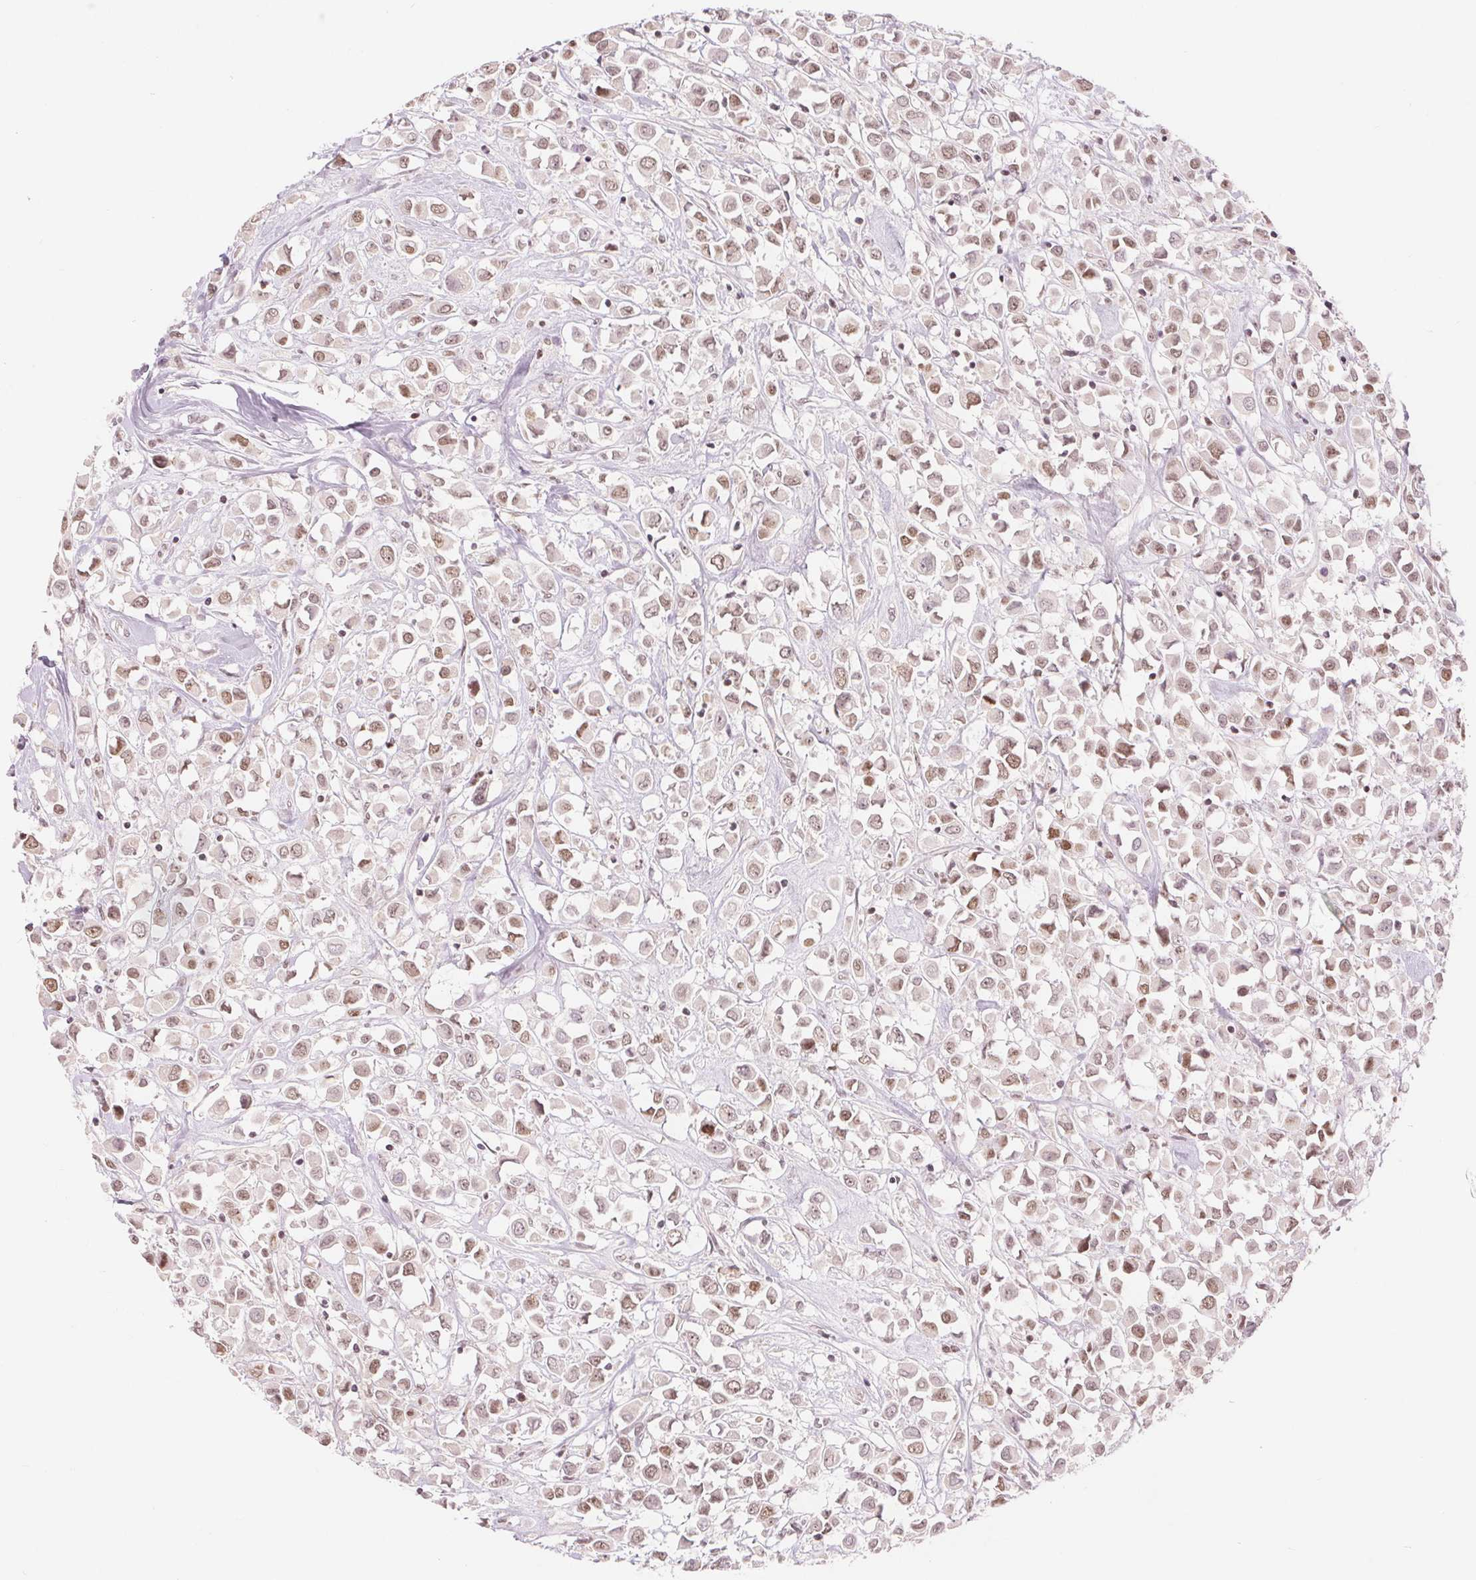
{"staining": {"intensity": "weak", "quantity": ">75%", "location": "nuclear"}, "tissue": "breast cancer", "cell_type": "Tumor cells", "image_type": "cancer", "snomed": [{"axis": "morphology", "description": "Duct carcinoma"}, {"axis": "topography", "description": "Breast"}], "caption": "A photomicrograph of human breast cancer stained for a protein reveals weak nuclear brown staining in tumor cells.", "gene": "DEK", "patient": {"sex": "female", "age": 61}}